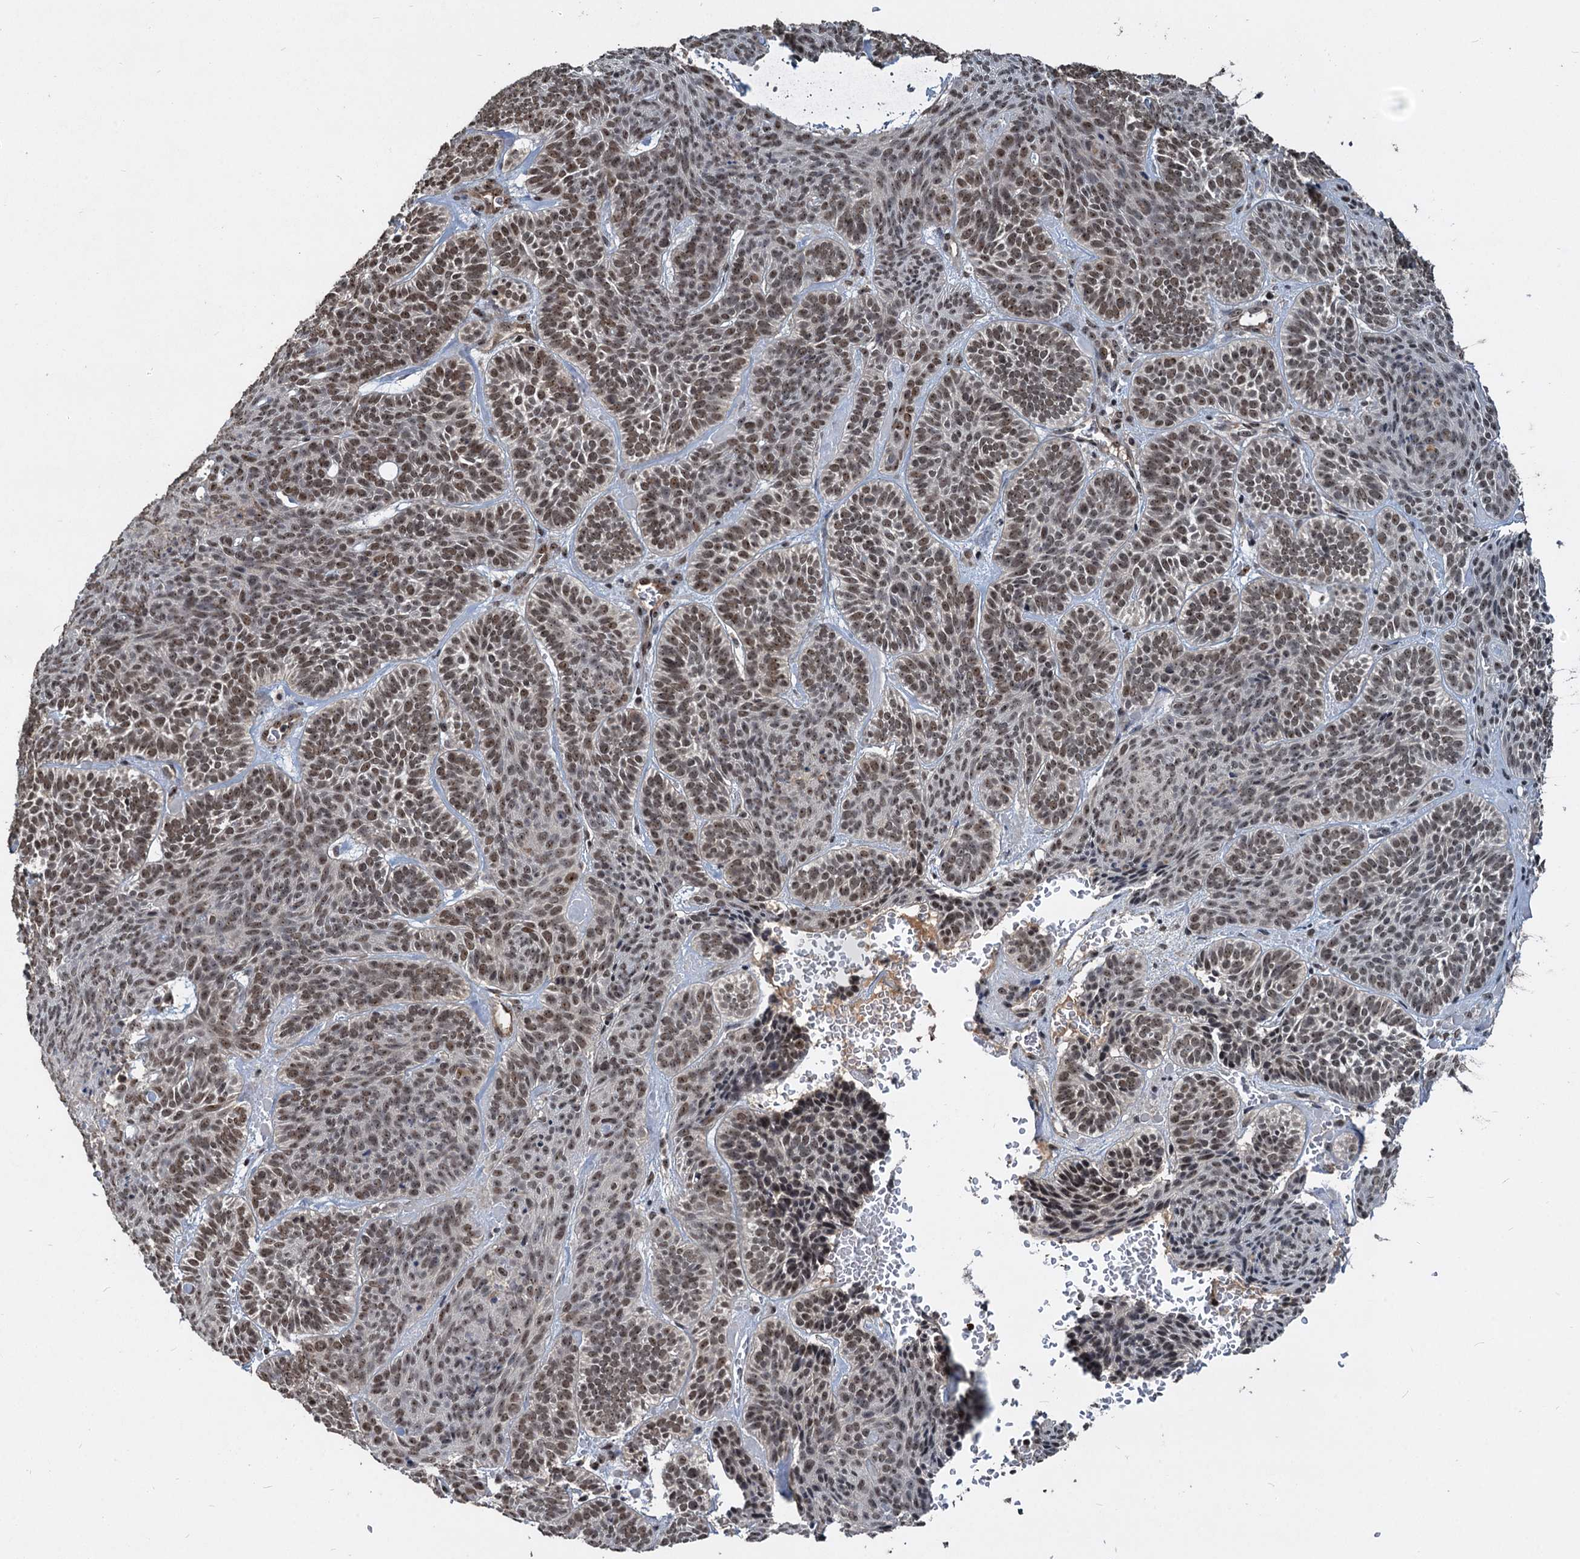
{"staining": {"intensity": "moderate", "quantity": ">75%", "location": "nuclear"}, "tissue": "skin cancer", "cell_type": "Tumor cells", "image_type": "cancer", "snomed": [{"axis": "morphology", "description": "Basal cell carcinoma"}, {"axis": "topography", "description": "Skin"}], "caption": "Immunohistochemical staining of skin basal cell carcinoma demonstrates medium levels of moderate nuclear protein staining in about >75% of tumor cells. The staining was performed using DAB (3,3'-diaminobenzidine) to visualize the protein expression in brown, while the nuclei were stained in blue with hematoxylin (Magnification: 20x).", "gene": "FAM216B", "patient": {"sex": "male", "age": 85}}